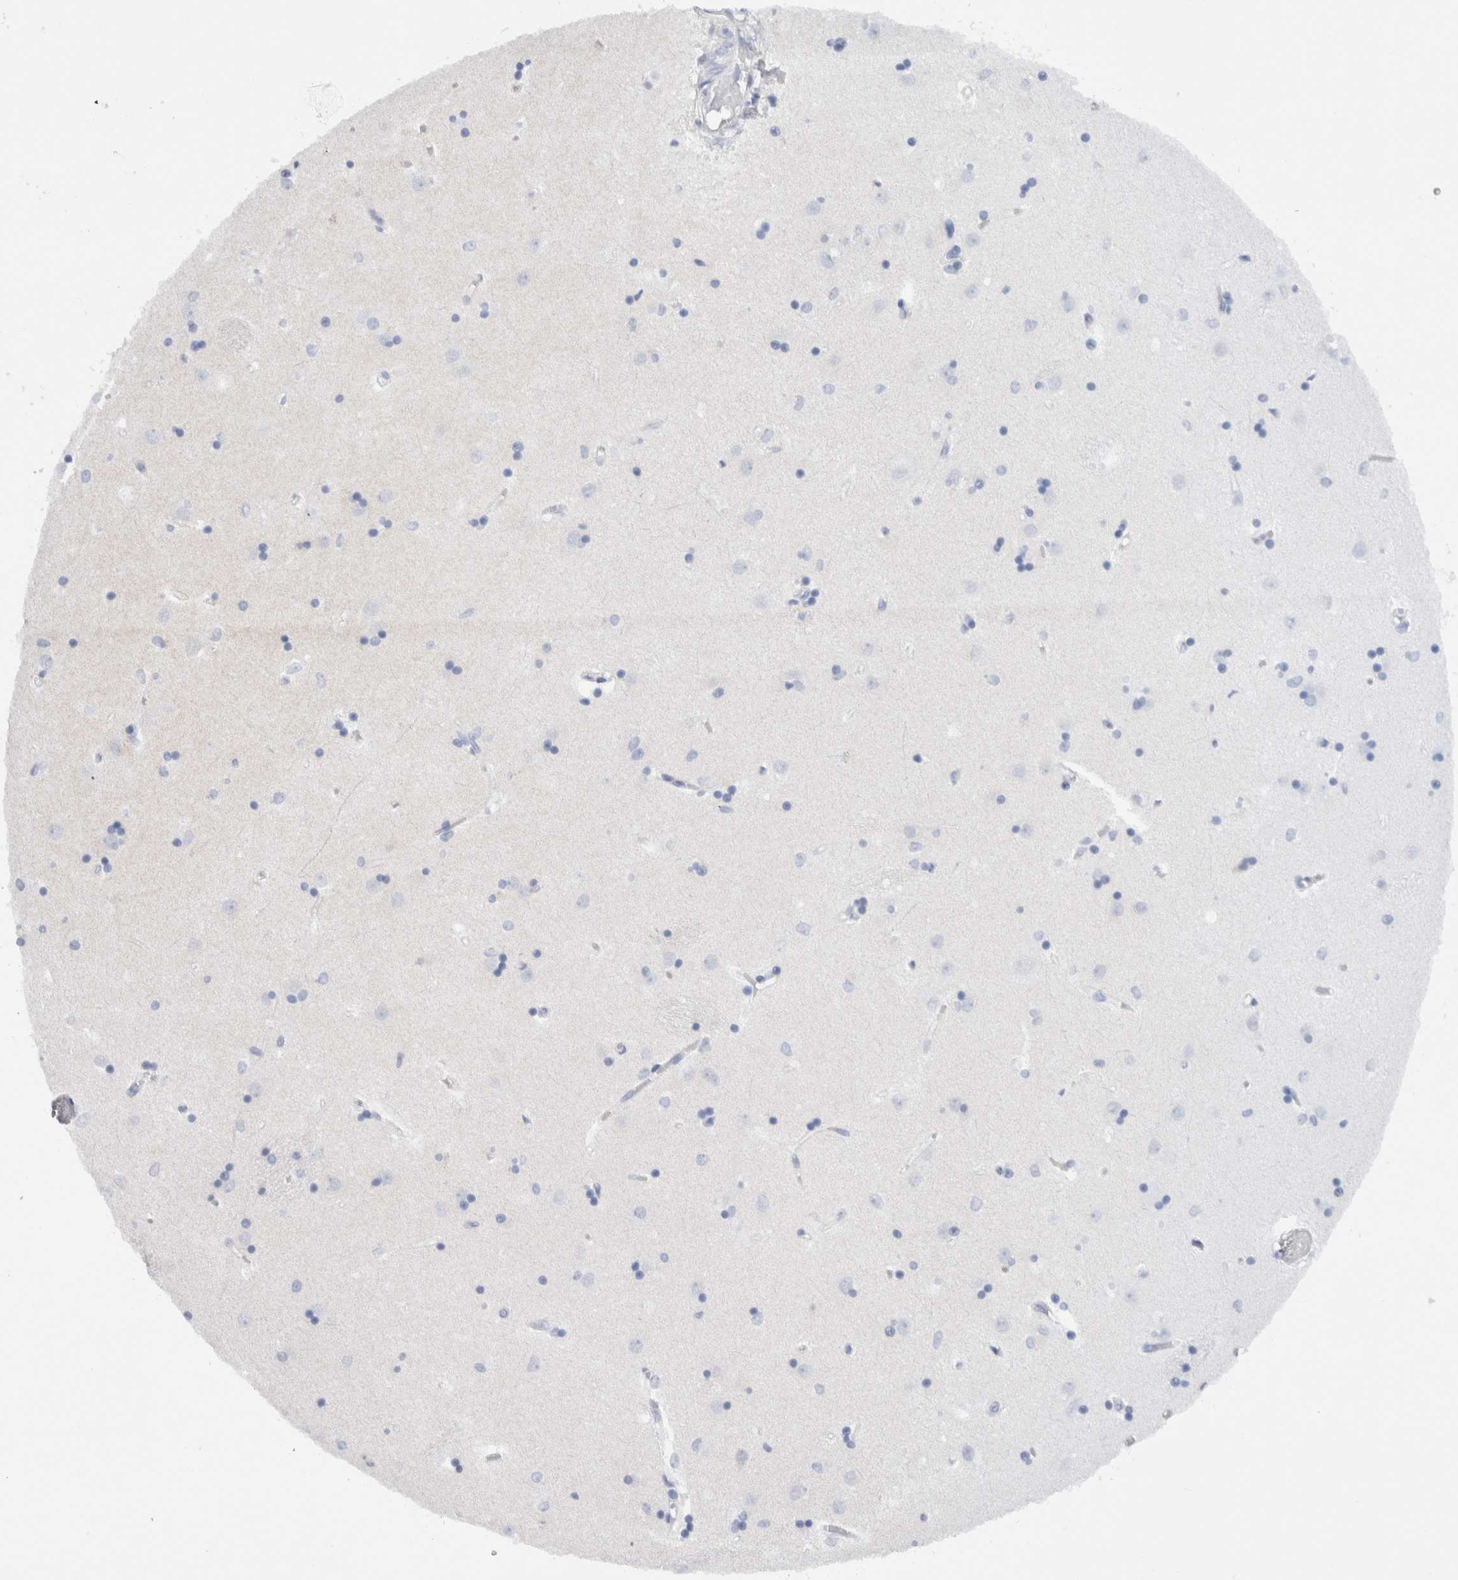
{"staining": {"intensity": "moderate", "quantity": "<25%", "location": "cytoplasmic/membranous"}, "tissue": "caudate", "cell_type": "Glial cells", "image_type": "normal", "snomed": [{"axis": "morphology", "description": "Normal tissue, NOS"}, {"axis": "topography", "description": "Lateral ventricle wall"}], "caption": "The immunohistochemical stain highlights moderate cytoplasmic/membranous staining in glial cells of unremarkable caudate.", "gene": "METRNL", "patient": {"sex": "male", "age": 45}}